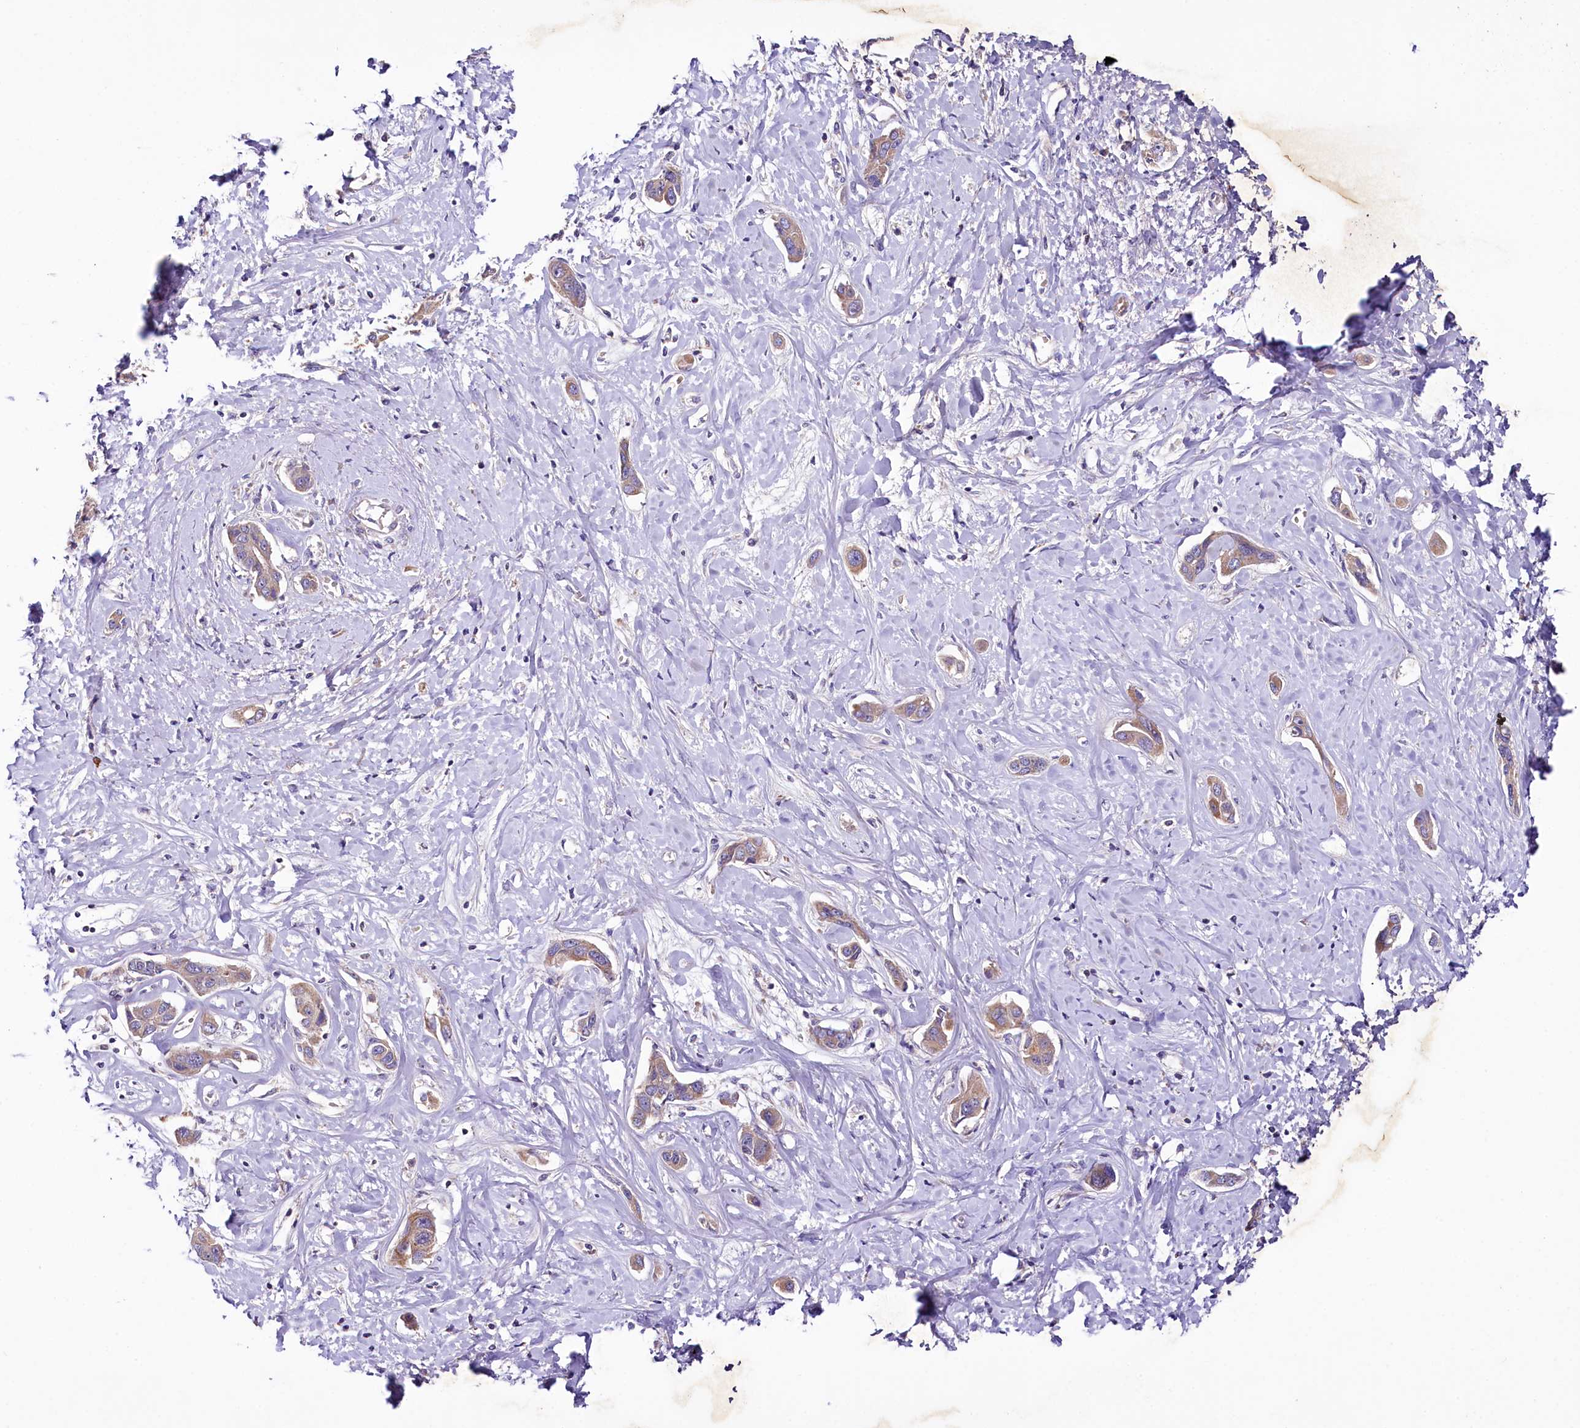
{"staining": {"intensity": "weak", "quantity": "25%-75%", "location": "cytoplasmic/membranous"}, "tissue": "liver cancer", "cell_type": "Tumor cells", "image_type": "cancer", "snomed": [{"axis": "morphology", "description": "Cholangiocarcinoma"}, {"axis": "topography", "description": "Liver"}], "caption": "Human liver cancer stained with a protein marker displays weak staining in tumor cells.", "gene": "ZNF45", "patient": {"sex": "male", "age": 59}}